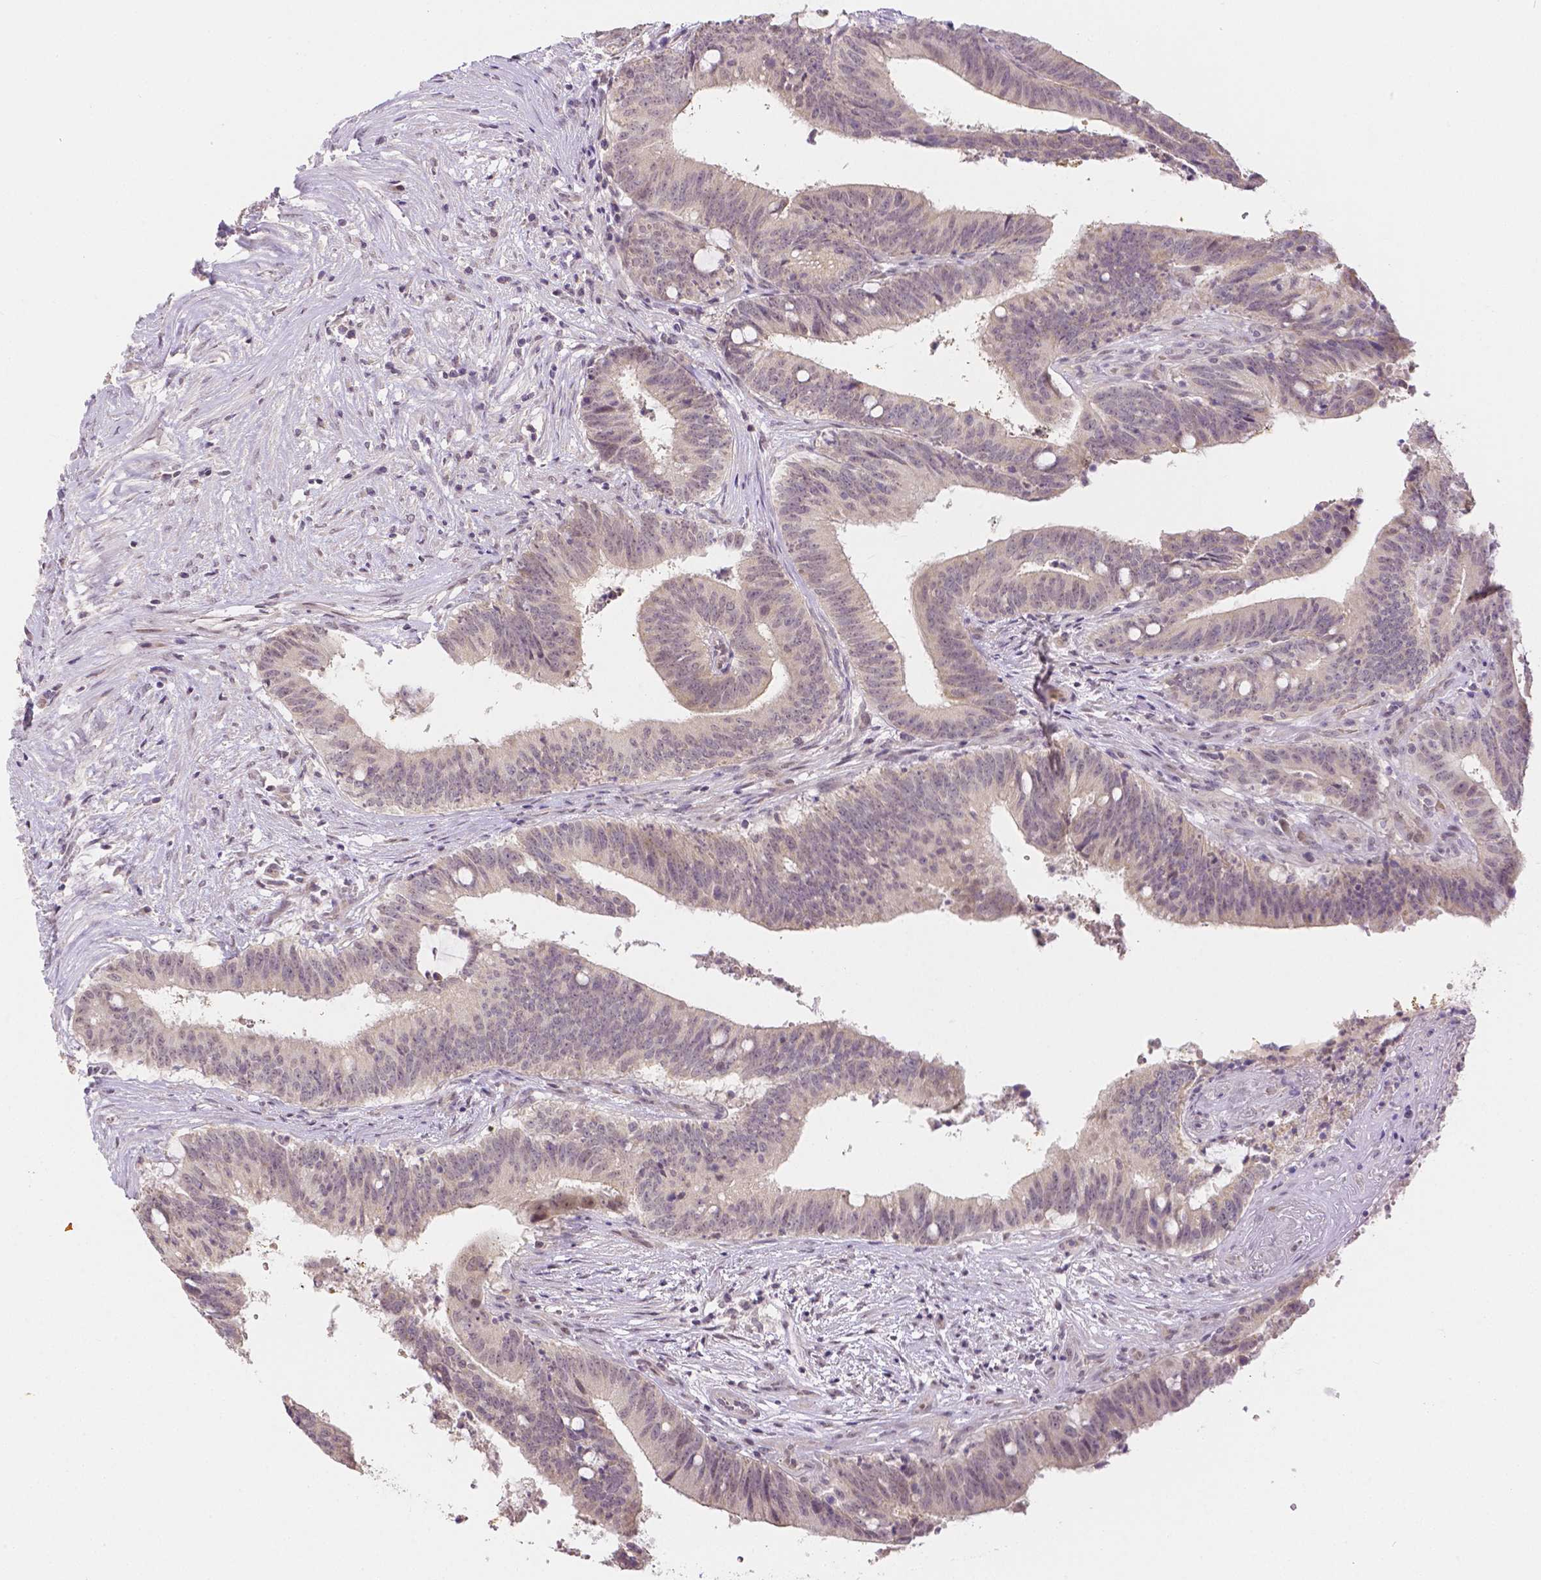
{"staining": {"intensity": "negative", "quantity": "none", "location": "none"}, "tissue": "colorectal cancer", "cell_type": "Tumor cells", "image_type": "cancer", "snomed": [{"axis": "morphology", "description": "Adenocarcinoma, NOS"}, {"axis": "topography", "description": "Colon"}], "caption": "High magnification brightfield microscopy of colorectal cancer stained with DAB (3,3'-diaminobenzidine) (brown) and counterstained with hematoxylin (blue): tumor cells show no significant staining.", "gene": "ZNF280B", "patient": {"sex": "female", "age": 43}}